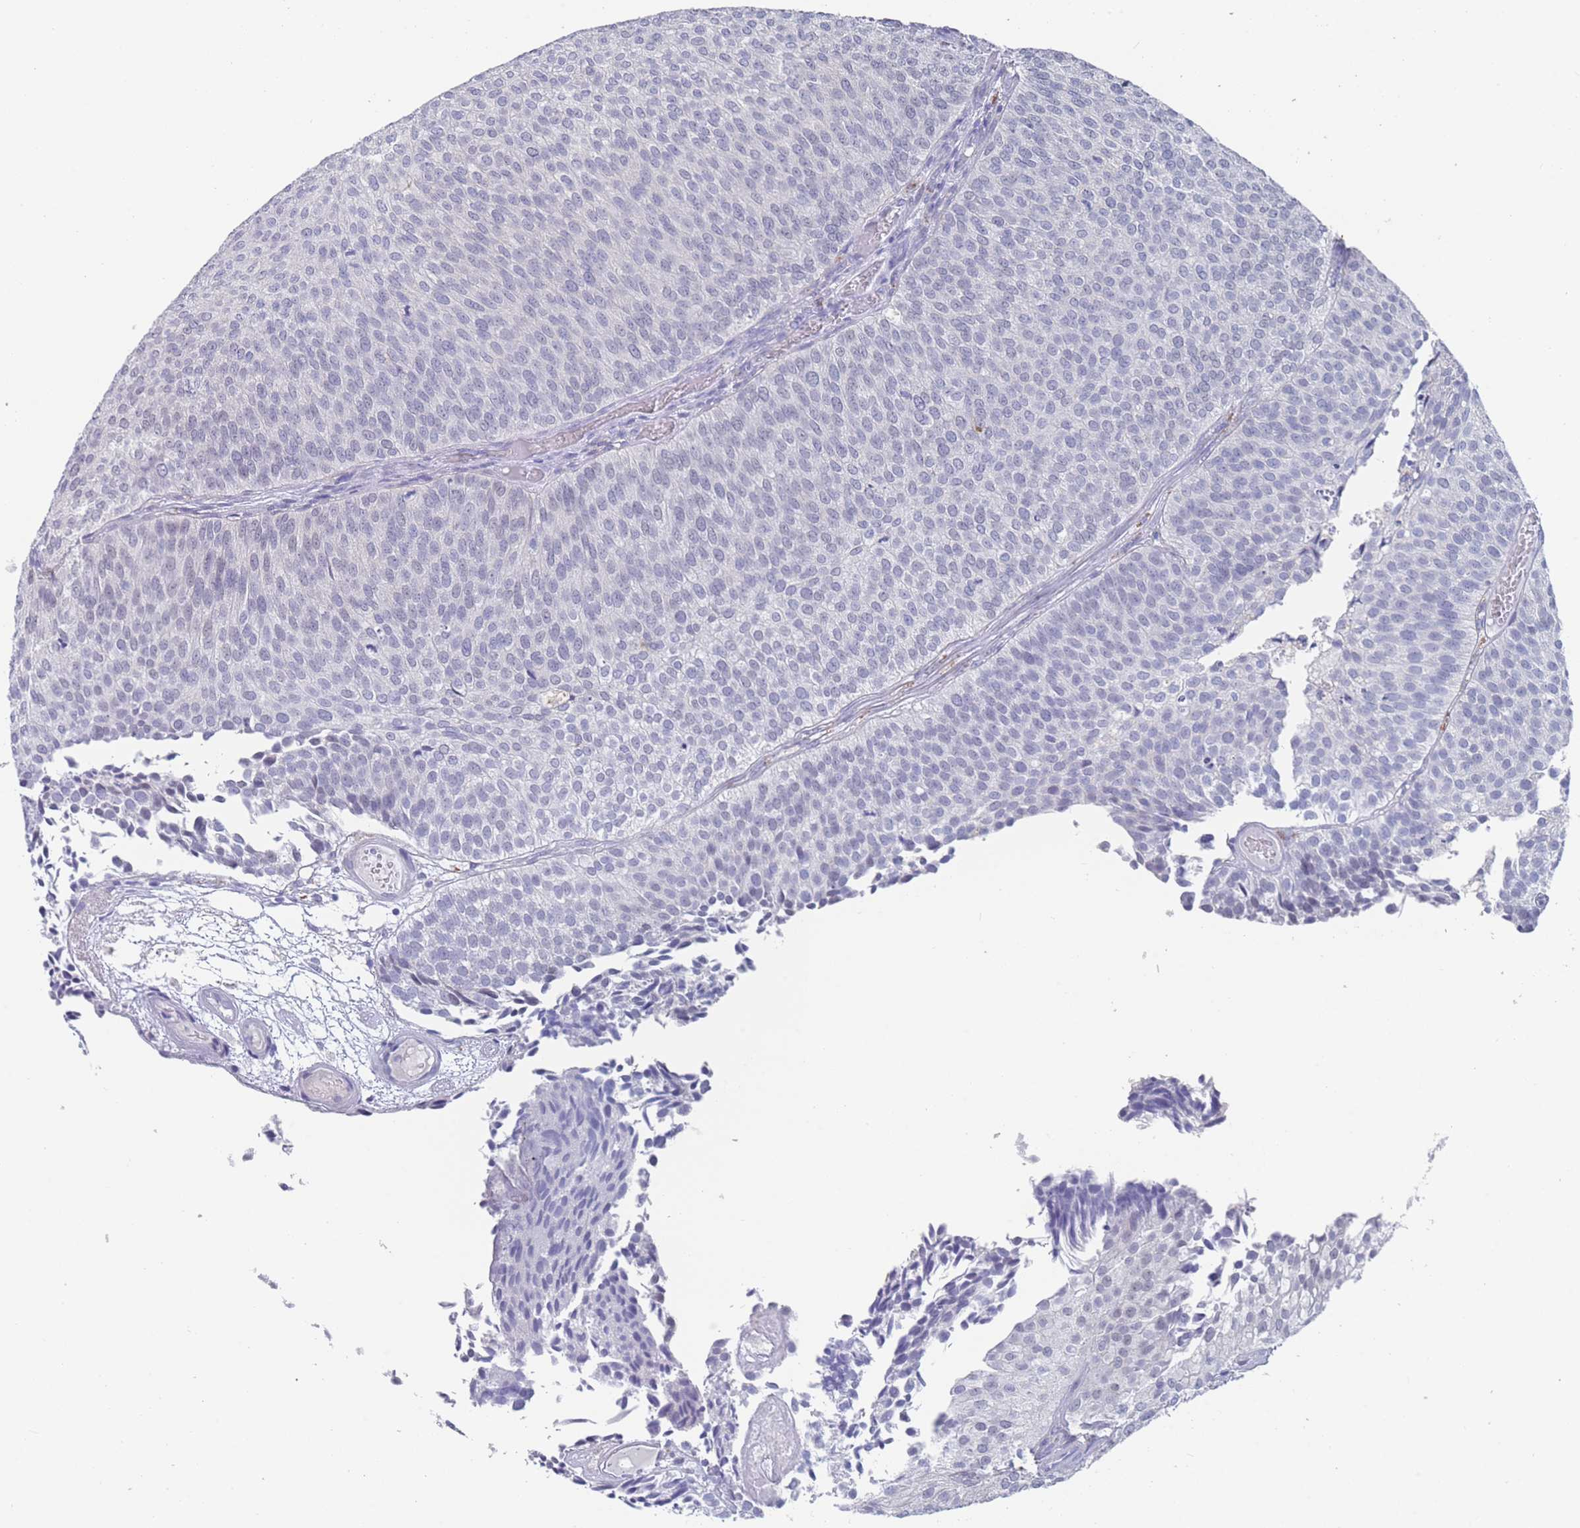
{"staining": {"intensity": "negative", "quantity": "none", "location": "none"}, "tissue": "urothelial cancer", "cell_type": "Tumor cells", "image_type": "cancer", "snomed": [{"axis": "morphology", "description": "Urothelial carcinoma, Low grade"}, {"axis": "topography", "description": "Urinary bladder"}], "caption": "The IHC photomicrograph has no significant expression in tumor cells of urothelial cancer tissue.", "gene": "CYP51A1", "patient": {"sex": "male", "age": 84}}